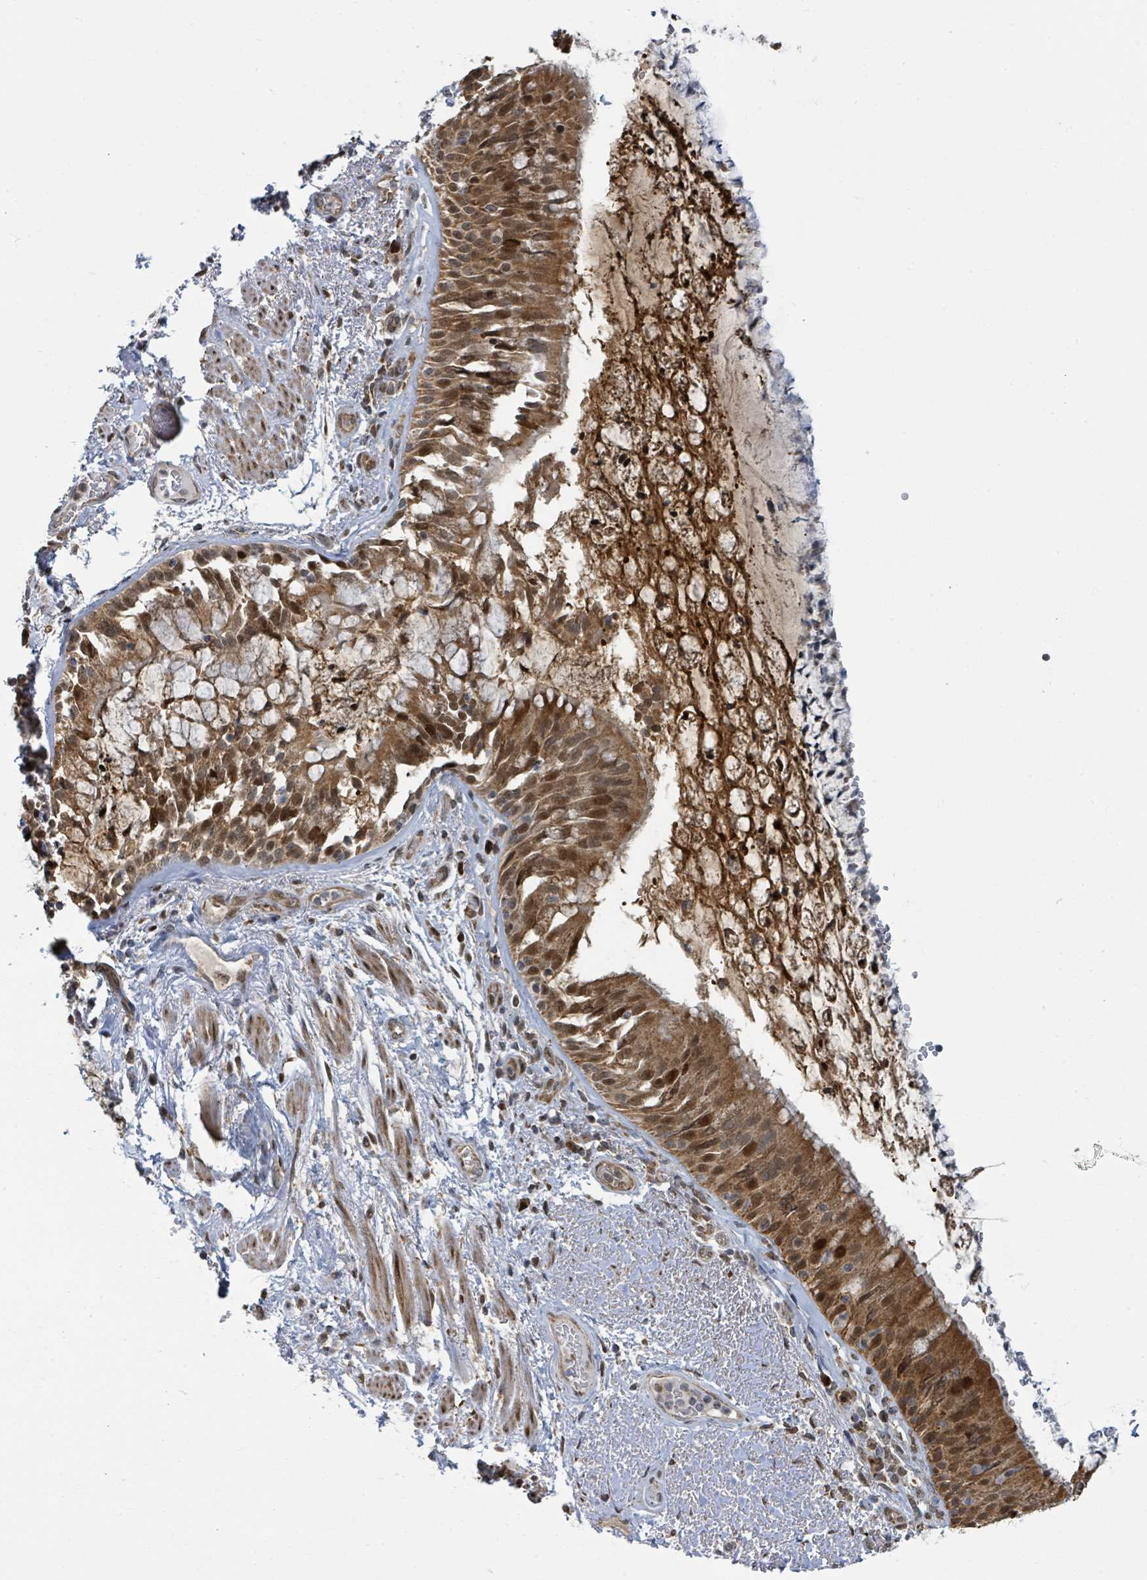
{"staining": {"intensity": "strong", "quantity": ">75%", "location": "cytoplasmic/membranous,nuclear"}, "tissue": "bronchus", "cell_type": "Respiratory epithelial cells", "image_type": "normal", "snomed": [{"axis": "morphology", "description": "Normal tissue, NOS"}, {"axis": "topography", "description": "Cartilage tissue"}, {"axis": "topography", "description": "Bronchus"}], "caption": "Immunohistochemical staining of normal bronchus shows high levels of strong cytoplasmic/membranous,nuclear staining in approximately >75% of respiratory epithelial cells. (DAB IHC, brown staining for protein, blue staining for nuclei).", "gene": "PSMB7", "patient": {"sex": "male", "age": 63}}